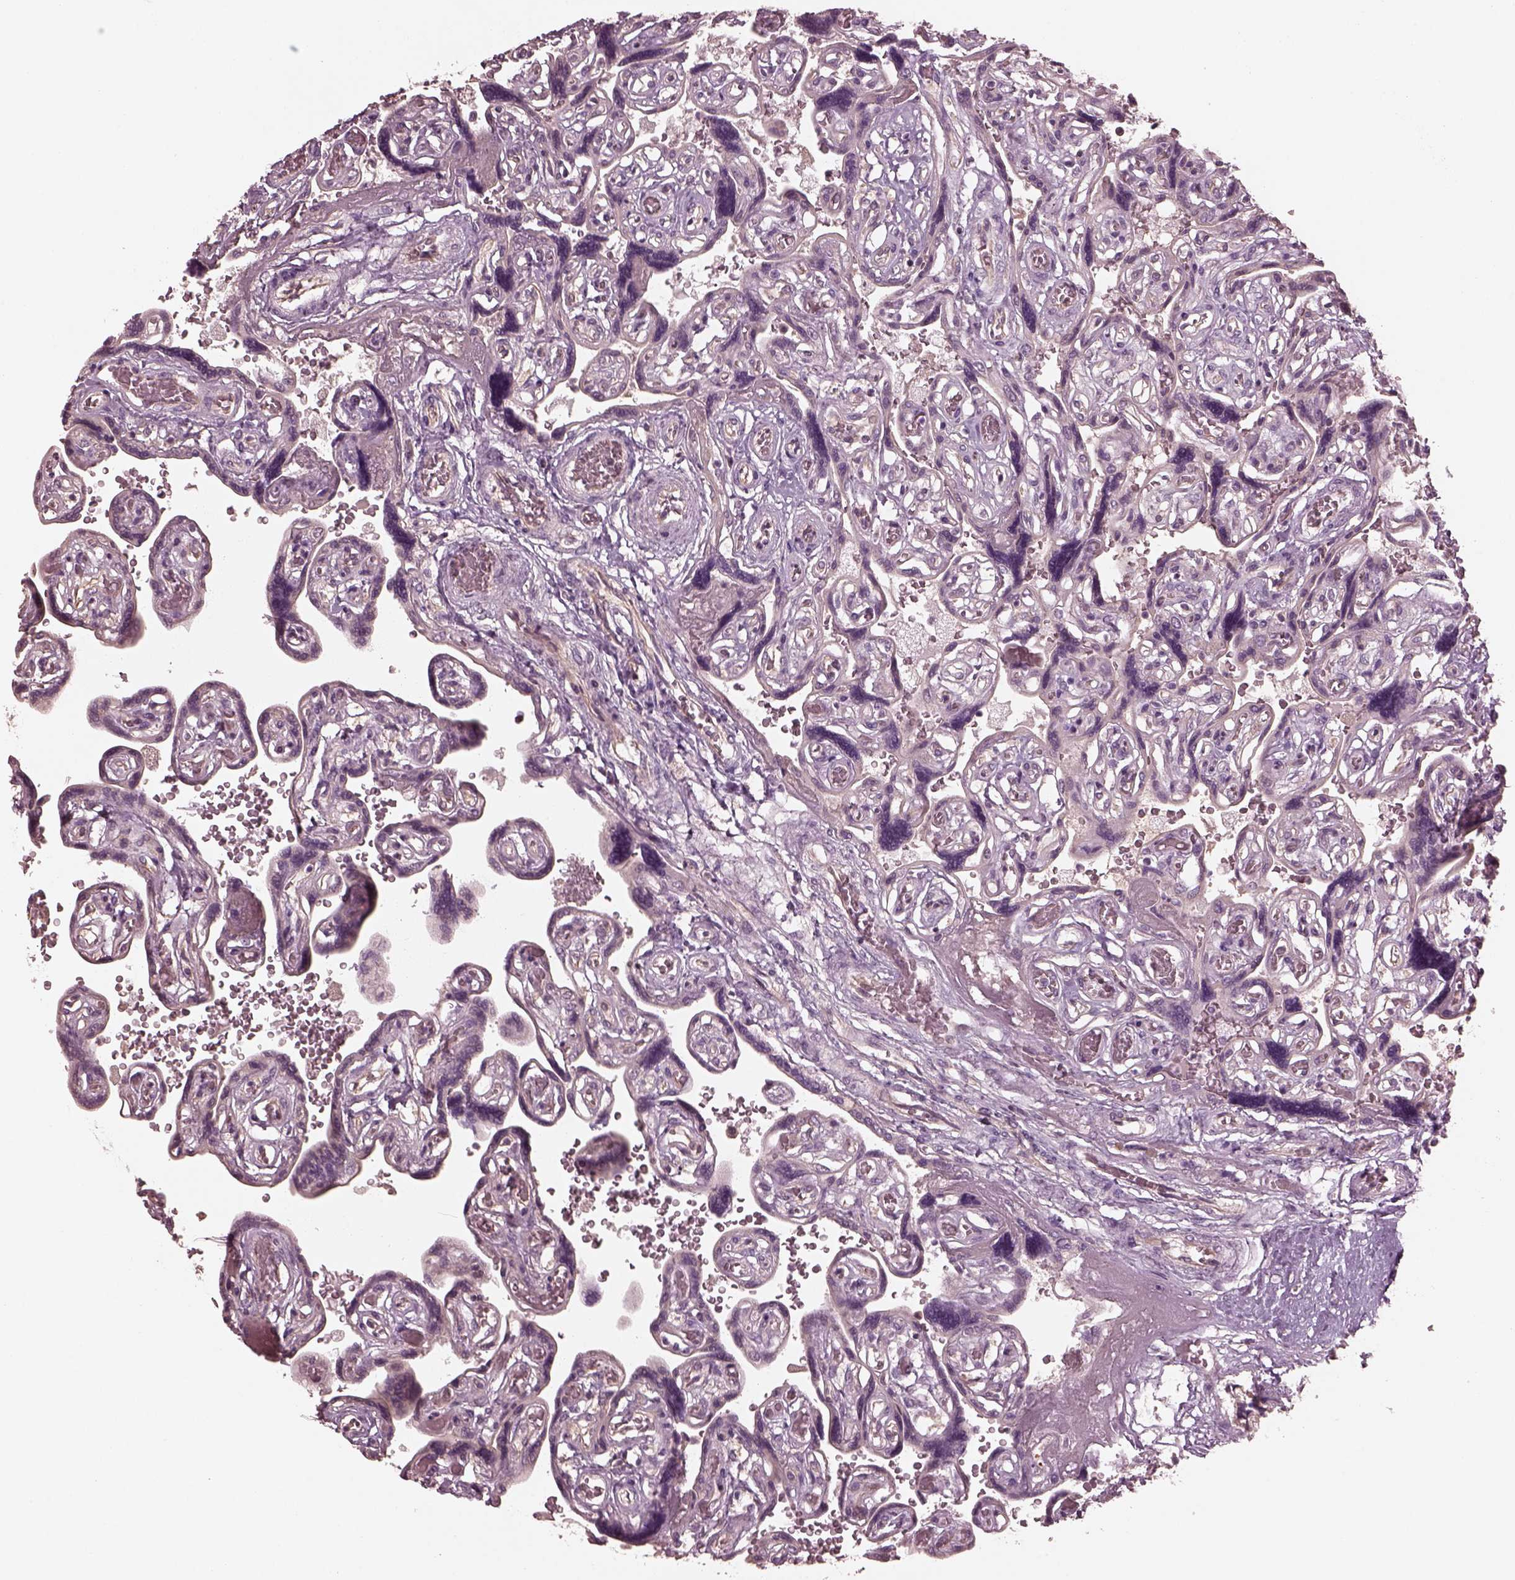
{"staining": {"intensity": "negative", "quantity": "none", "location": "none"}, "tissue": "placenta", "cell_type": "Decidual cells", "image_type": "normal", "snomed": [{"axis": "morphology", "description": "Normal tissue, NOS"}, {"axis": "topography", "description": "Placenta"}], "caption": "An IHC histopathology image of unremarkable placenta is shown. There is no staining in decidual cells of placenta.", "gene": "VWA5B1", "patient": {"sex": "female", "age": 32}}